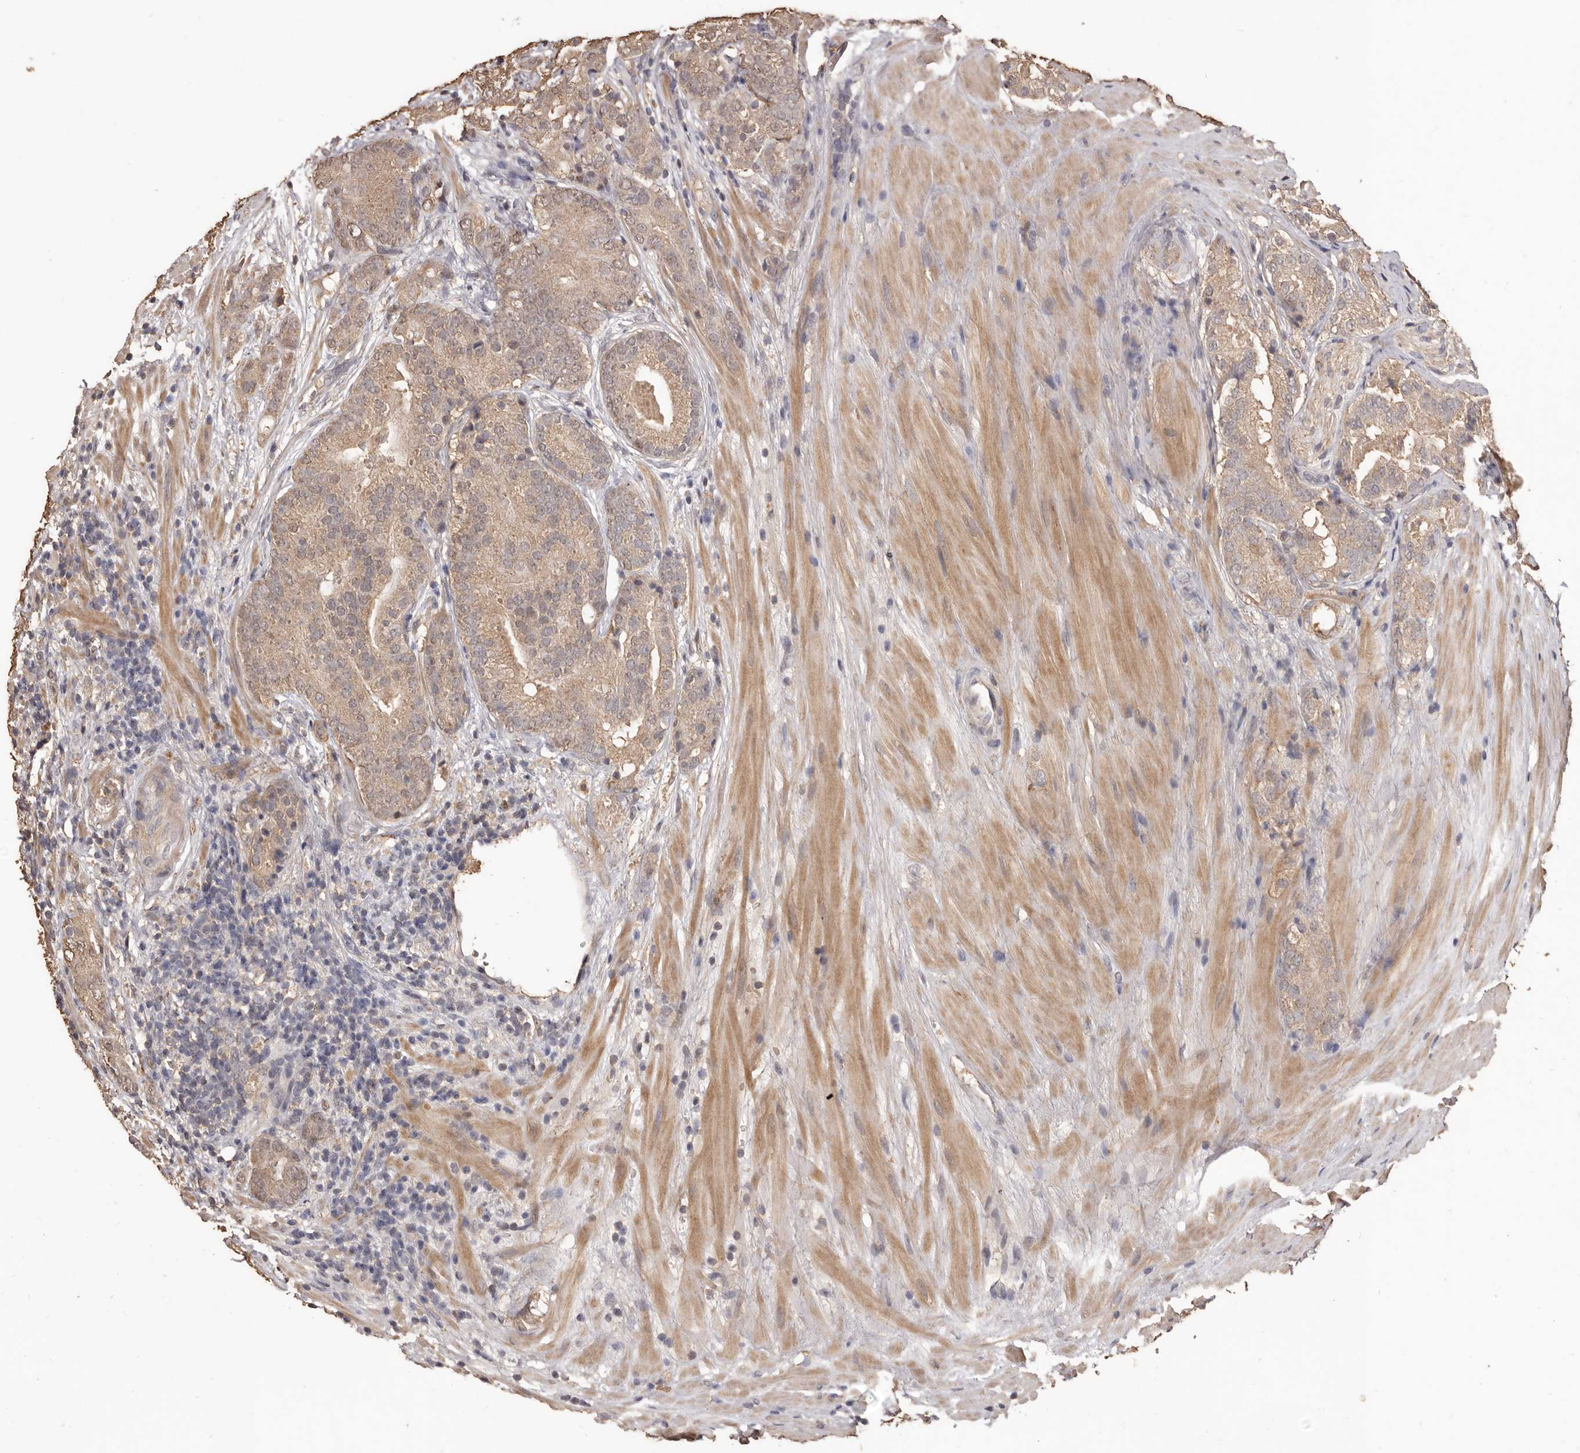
{"staining": {"intensity": "weak", "quantity": "25%-75%", "location": "cytoplasmic/membranous"}, "tissue": "prostate cancer", "cell_type": "Tumor cells", "image_type": "cancer", "snomed": [{"axis": "morphology", "description": "Adenocarcinoma, High grade"}, {"axis": "topography", "description": "Prostate"}], "caption": "Brown immunohistochemical staining in human prostate cancer (high-grade adenocarcinoma) demonstrates weak cytoplasmic/membranous positivity in approximately 25%-75% of tumor cells. (brown staining indicates protein expression, while blue staining denotes nuclei).", "gene": "INAVA", "patient": {"sex": "male", "age": 57}}